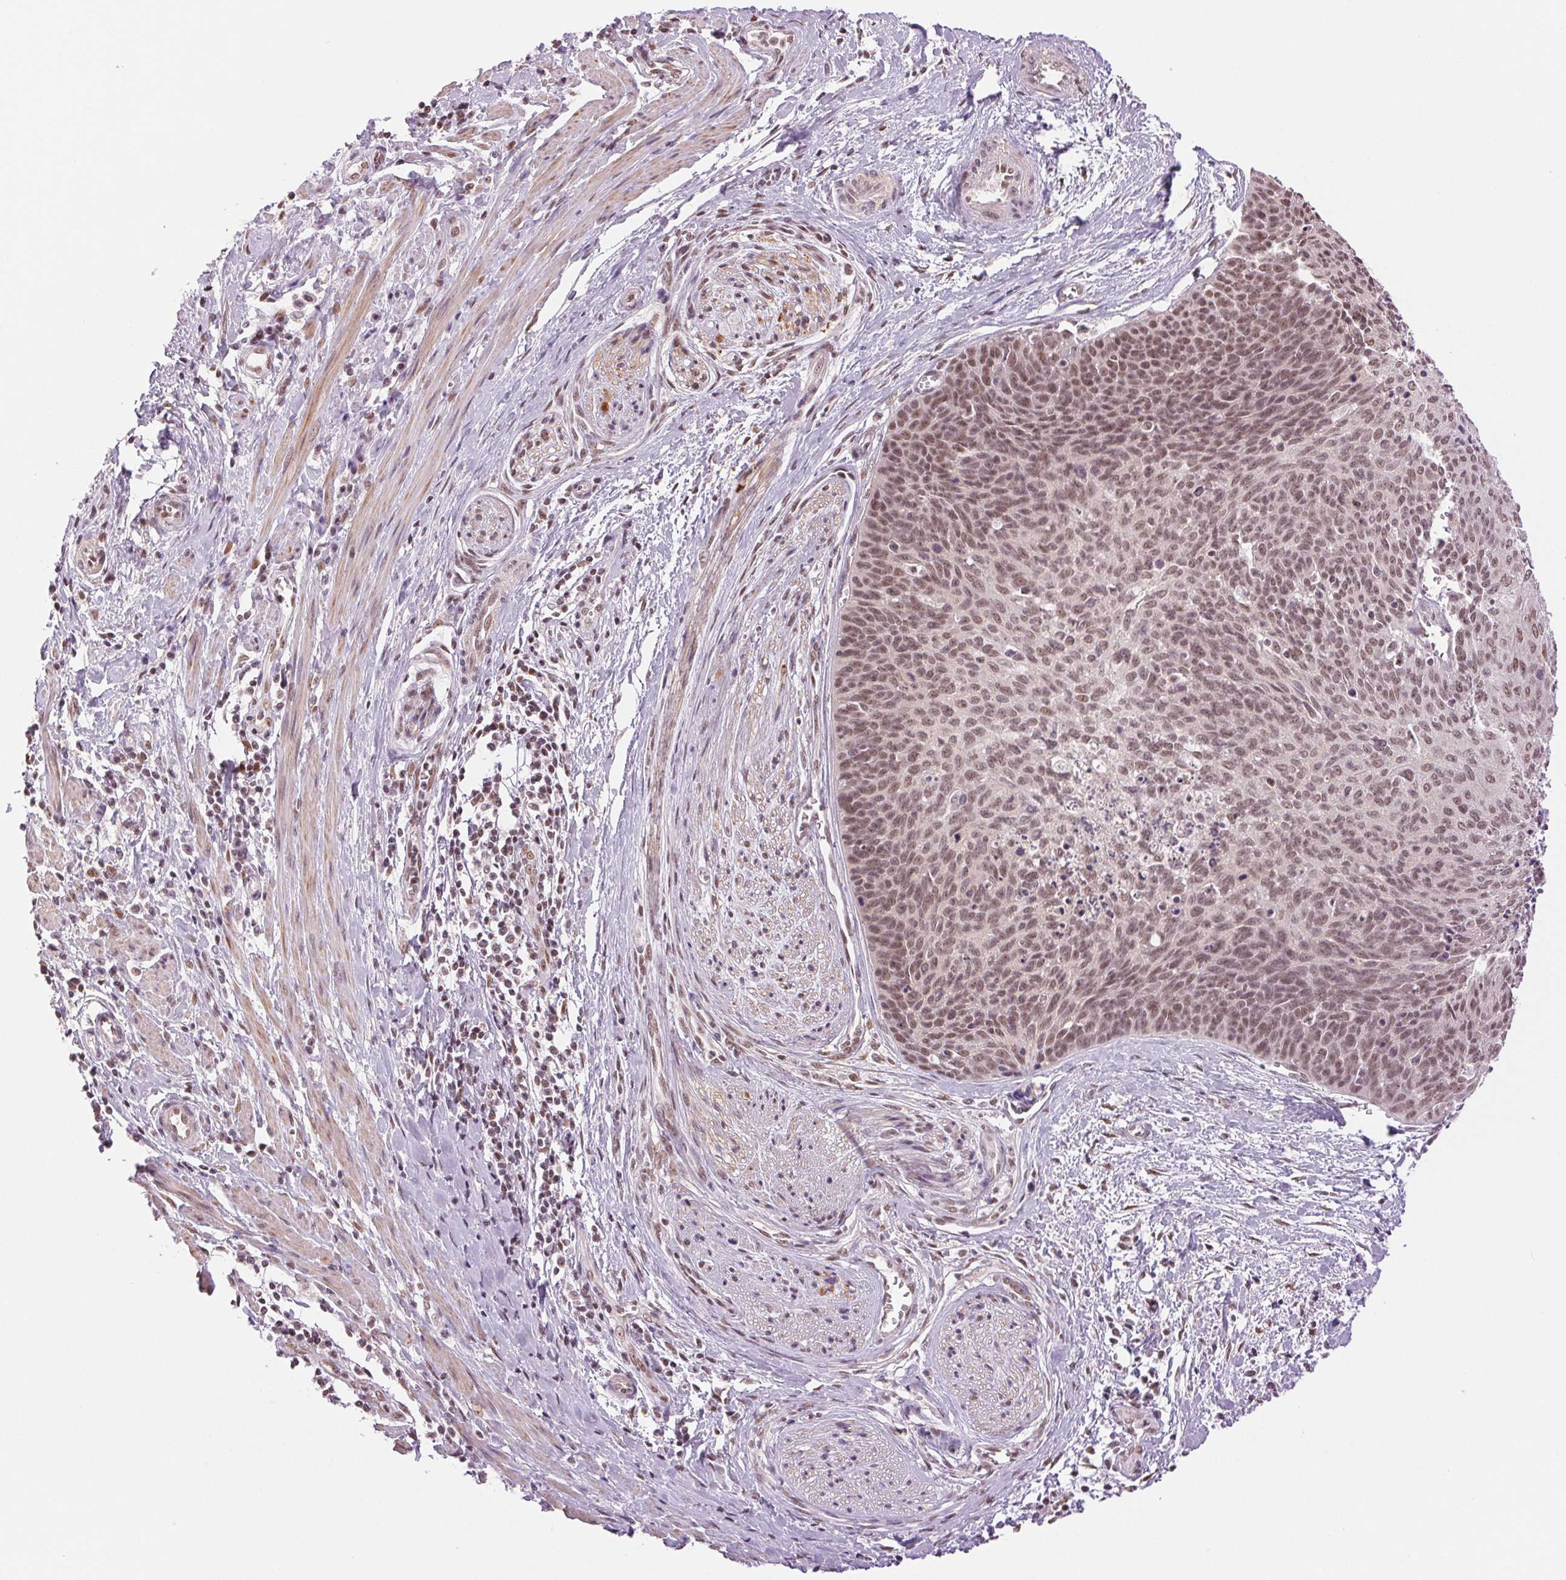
{"staining": {"intensity": "moderate", "quantity": ">75%", "location": "nuclear"}, "tissue": "cervical cancer", "cell_type": "Tumor cells", "image_type": "cancer", "snomed": [{"axis": "morphology", "description": "Squamous cell carcinoma, NOS"}, {"axis": "topography", "description": "Cervix"}], "caption": "A high-resolution histopathology image shows immunohistochemistry staining of cervical cancer, which exhibits moderate nuclear expression in approximately >75% of tumor cells.", "gene": "RPRD1B", "patient": {"sex": "female", "age": 55}}